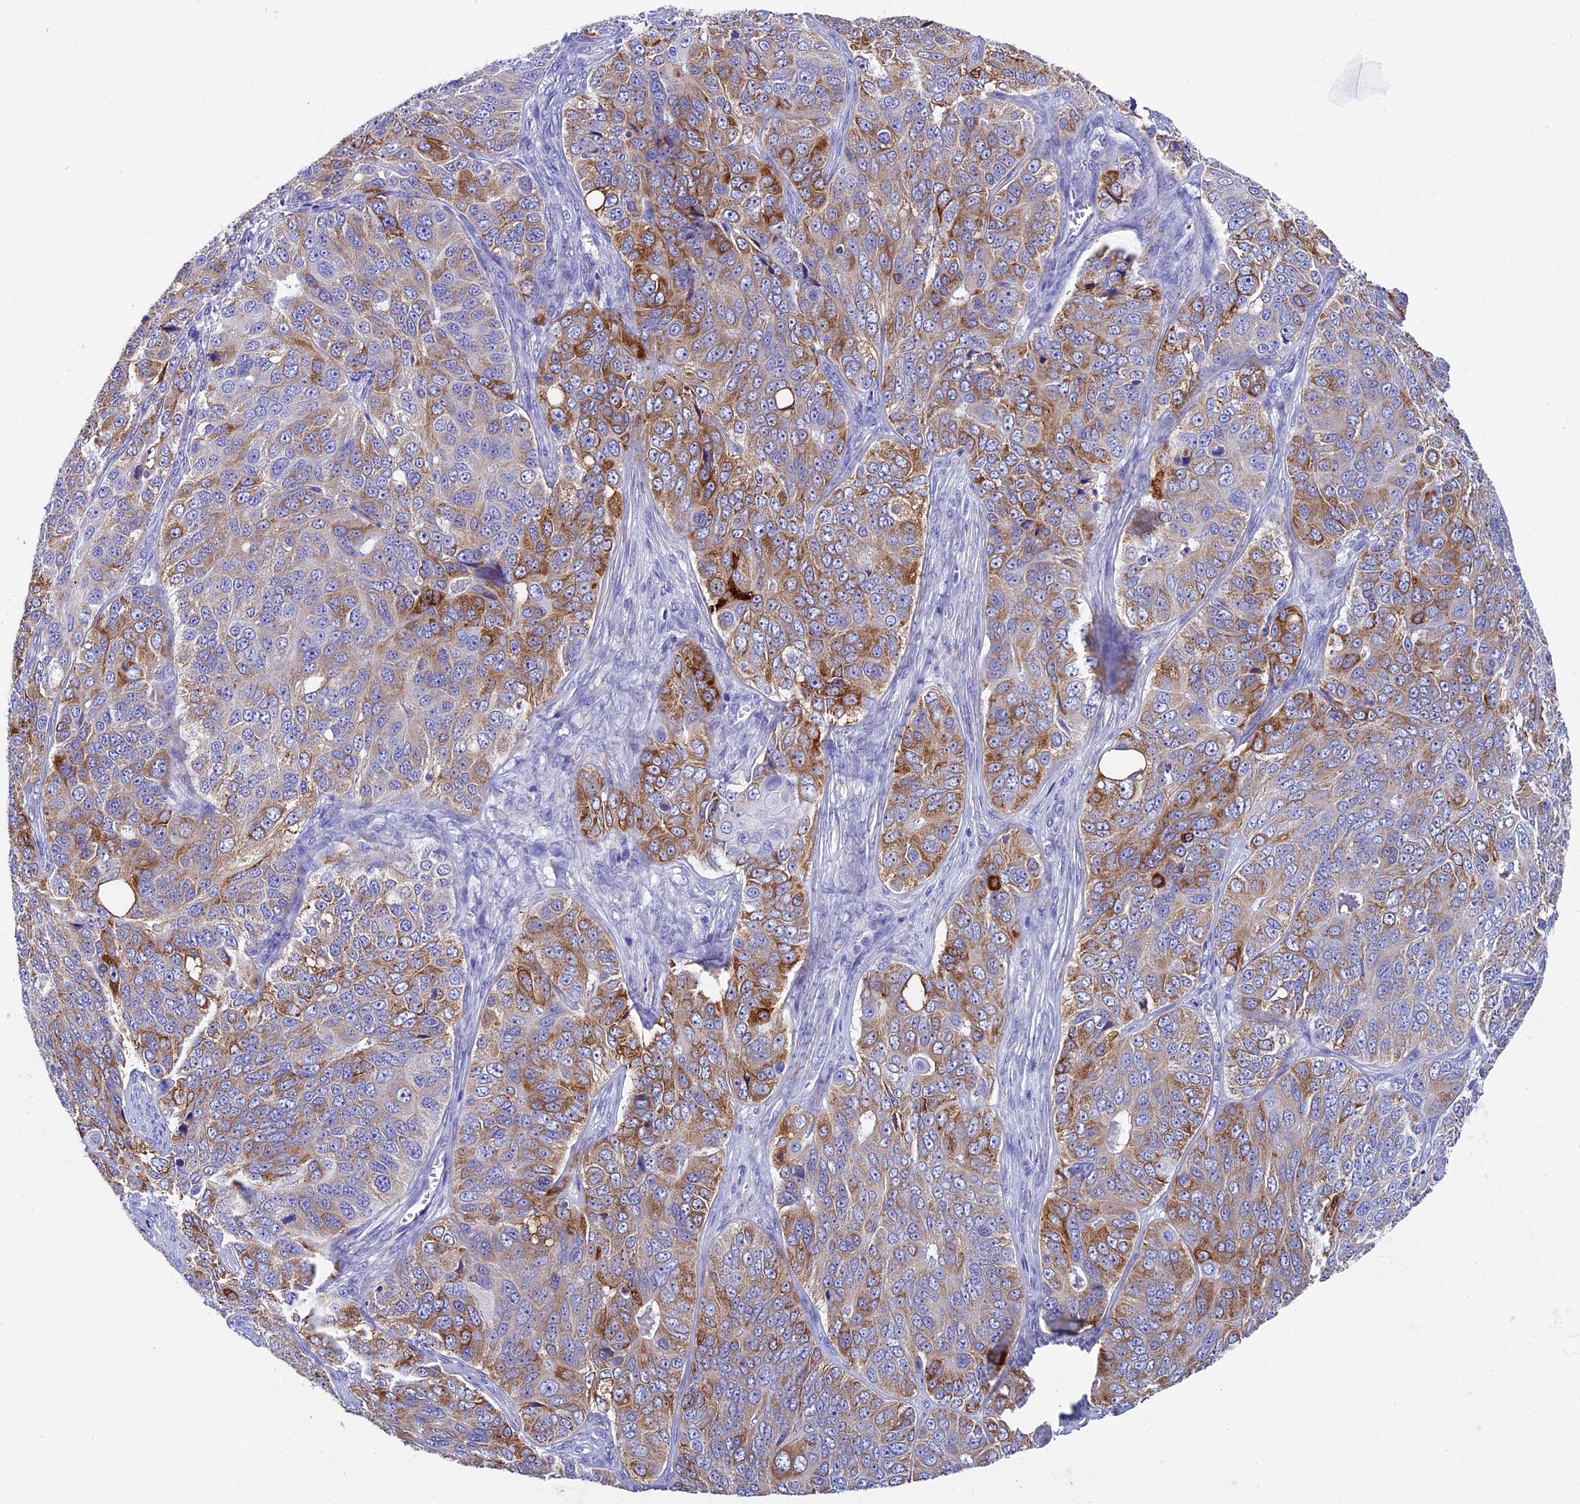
{"staining": {"intensity": "moderate", "quantity": "25%-75%", "location": "cytoplasmic/membranous"}, "tissue": "ovarian cancer", "cell_type": "Tumor cells", "image_type": "cancer", "snomed": [{"axis": "morphology", "description": "Carcinoma, endometroid"}, {"axis": "topography", "description": "Ovary"}], "caption": "Immunohistochemistry (IHC) of ovarian endometroid carcinoma reveals medium levels of moderate cytoplasmic/membranous positivity in approximately 25%-75% of tumor cells.", "gene": "FKBP11", "patient": {"sex": "female", "age": 51}}